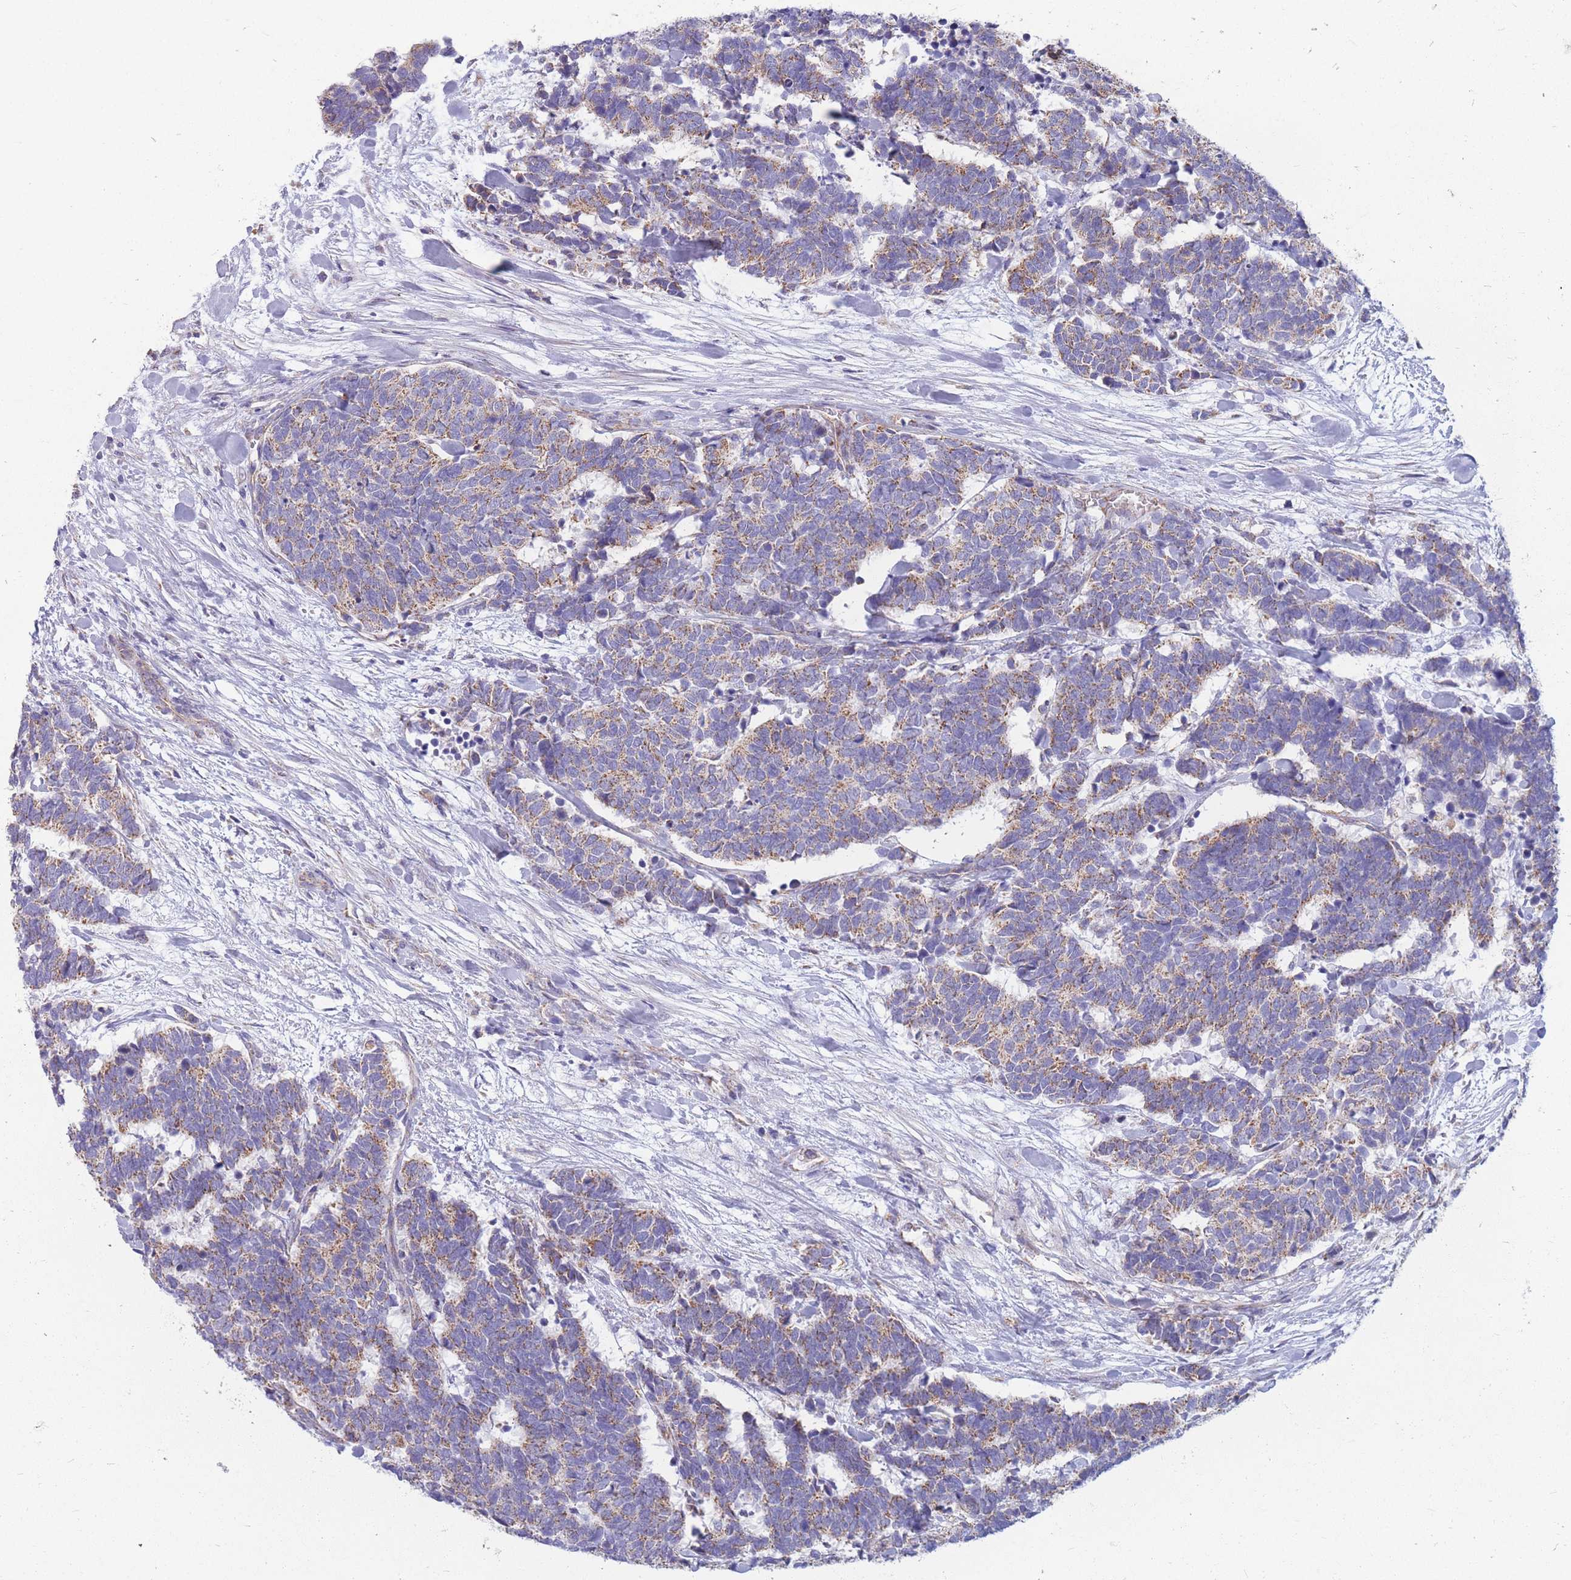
{"staining": {"intensity": "weak", "quantity": ">75%", "location": "cytoplasmic/membranous"}, "tissue": "carcinoid", "cell_type": "Tumor cells", "image_type": "cancer", "snomed": [{"axis": "morphology", "description": "Carcinoma, NOS"}, {"axis": "morphology", "description": "Carcinoid, malignant, NOS"}, {"axis": "topography", "description": "Urinary bladder"}], "caption": "Immunohistochemistry image of human carcinoid stained for a protein (brown), which reveals low levels of weak cytoplasmic/membranous expression in approximately >75% of tumor cells.", "gene": "MRPS9", "patient": {"sex": "male", "age": 57}}